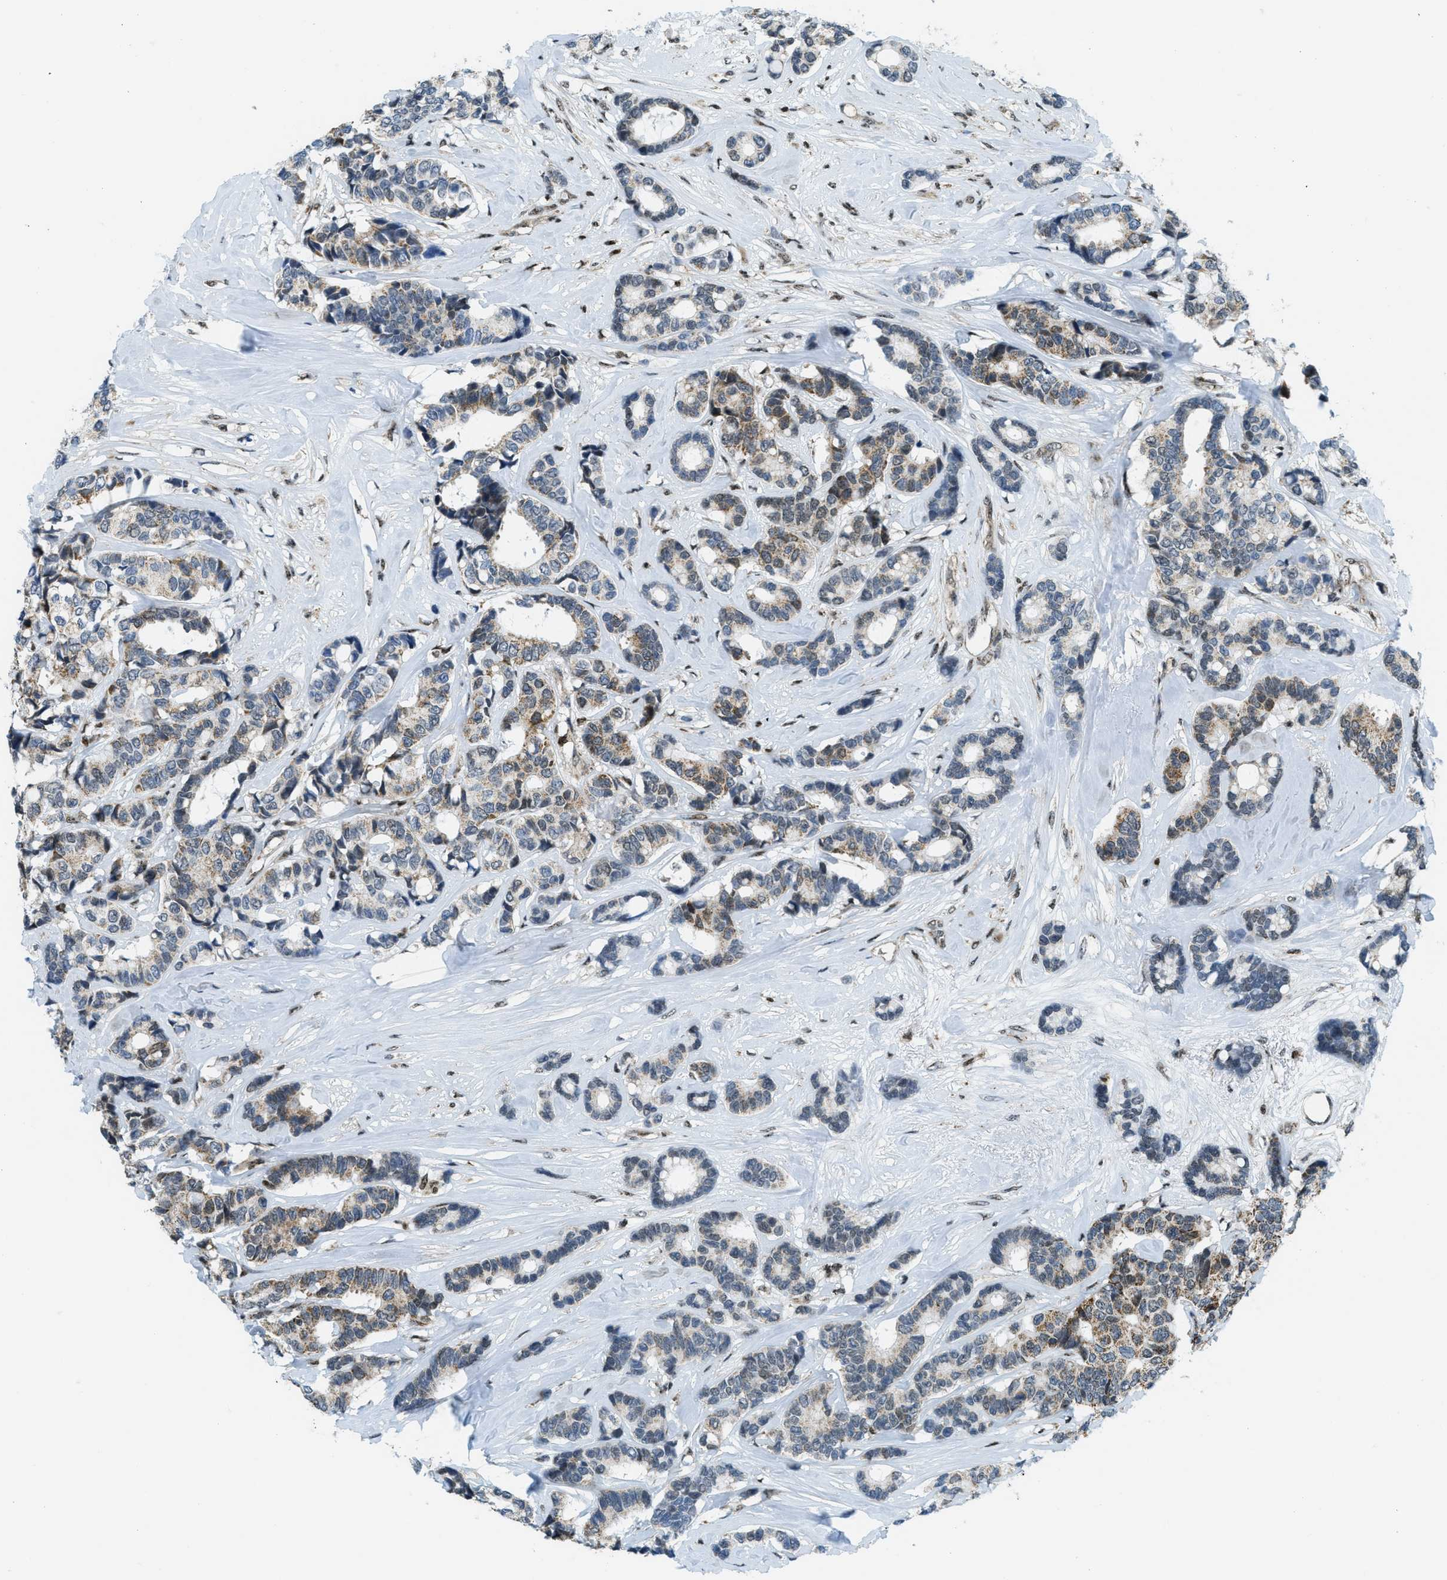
{"staining": {"intensity": "weak", "quantity": ">75%", "location": "cytoplasmic/membranous"}, "tissue": "breast cancer", "cell_type": "Tumor cells", "image_type": "cancer", "snomed": [{"axis": "morphology", "description": "Duct carcinoma"}, {"axis": "topography", "description": "Breast"}], "caption": "Immunohistochemistry (IHC) (DAB) staining of breast cancer exhibits weak cytoplasmic/membranous protein positivity in about >75% of tumor cells.", "gene": "SP100", "patient": {"sex": "female", "age": 87}}